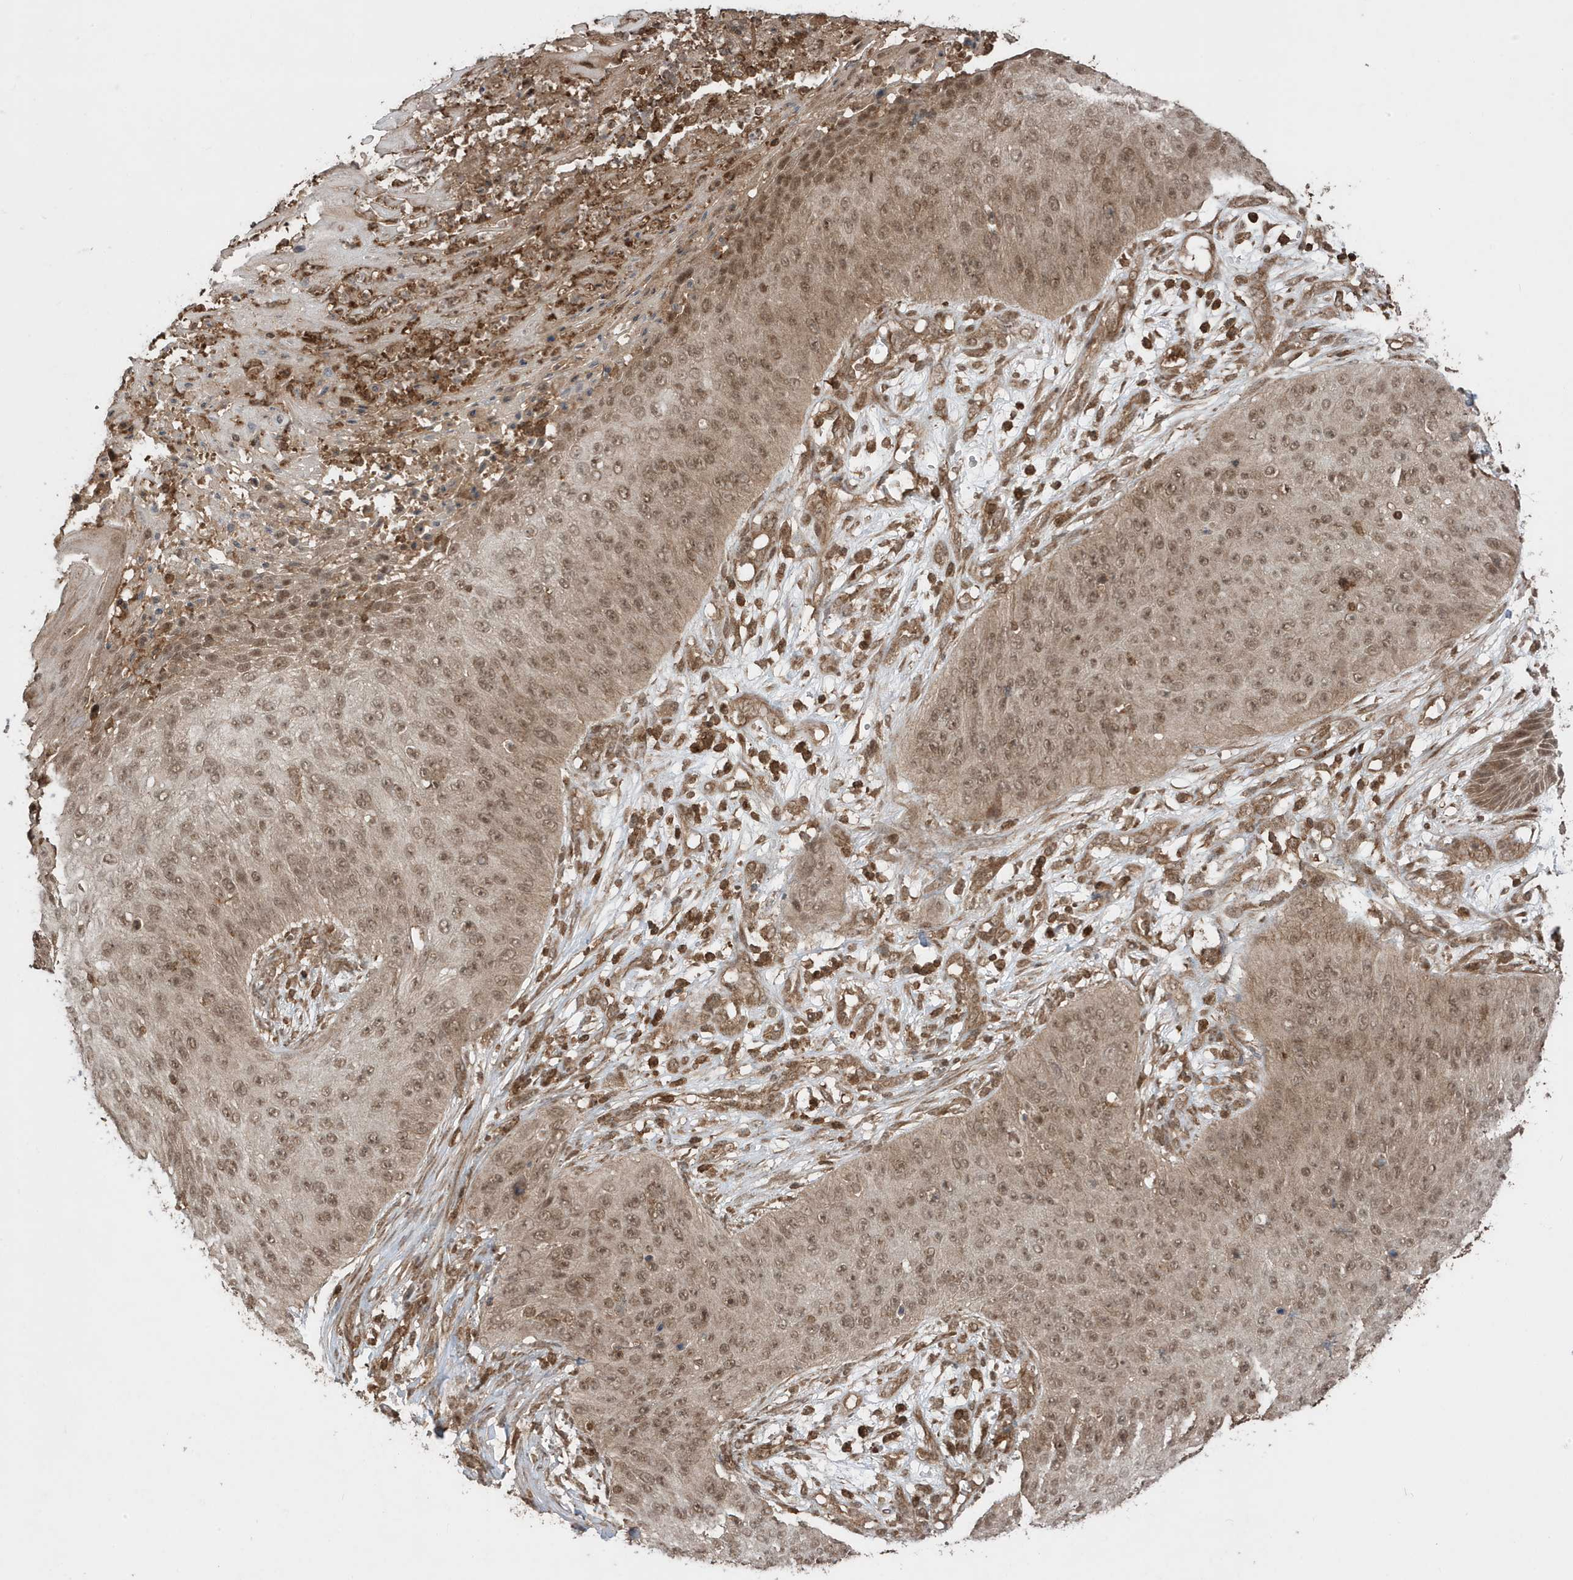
{"staining": {"intensity": "moderate", "quantity": "25%-75%", "location": "nuclear"}, "tissue": "skin cancer", "cell_type": "Tumor cells", "image_type": "cancer", "snomed": [{"axis": "morphology", "description": "Squamous cell carcinoma, NOS"}, {"axis": "topography", "description": "Skin"}], "caption": "Human squamous cell carcinoma (skin) stained with a protein marker displays moderate staining in tumor cells.", "gene": "ASAP1", "patient": {"sex": "female", "age": 80}}